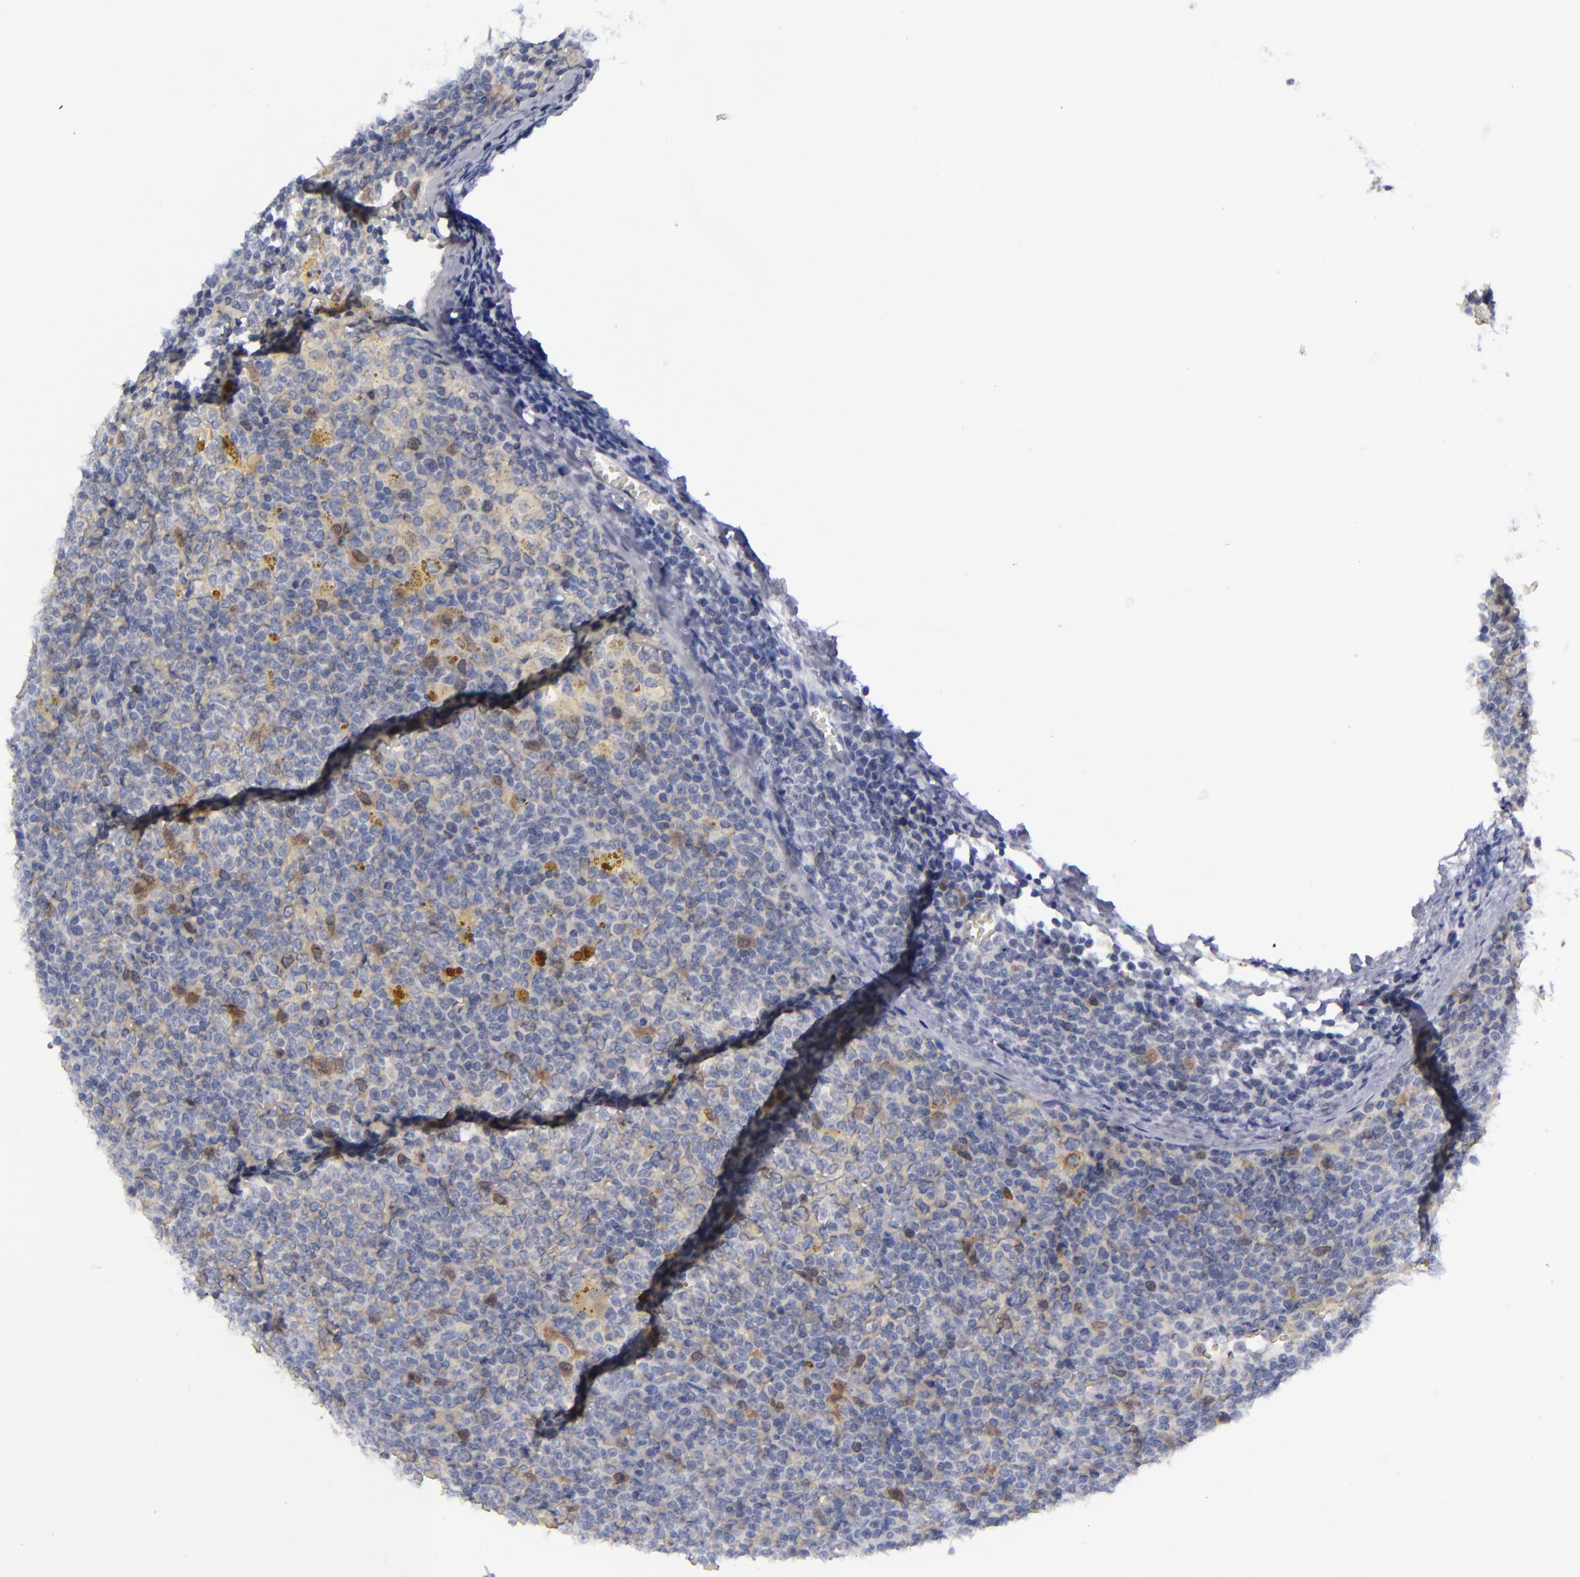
{"staining": {"intensity": "weak", "quantity": "<25%", "location": "cytoplasmic/membranous"}, "tissue": "lymphoma", "cell_type": "Tumor cells", "image_type": "cancer", "snomed": [{"axis": "morphology", "description": "Malignant lymphoma, non-Hodgkin's type, Low grade"}, {"axis": "topography", "description": "Lymph node"}], "caption": "IHC photomicrograph of neoplastic tissue: human lymphoma stained with DAB (3,3'-diaminobenzidine) reveals no significant protein expression in tumor cells.", "gene": "AURKA", "patient": {"sex": "male", "age": 50}}